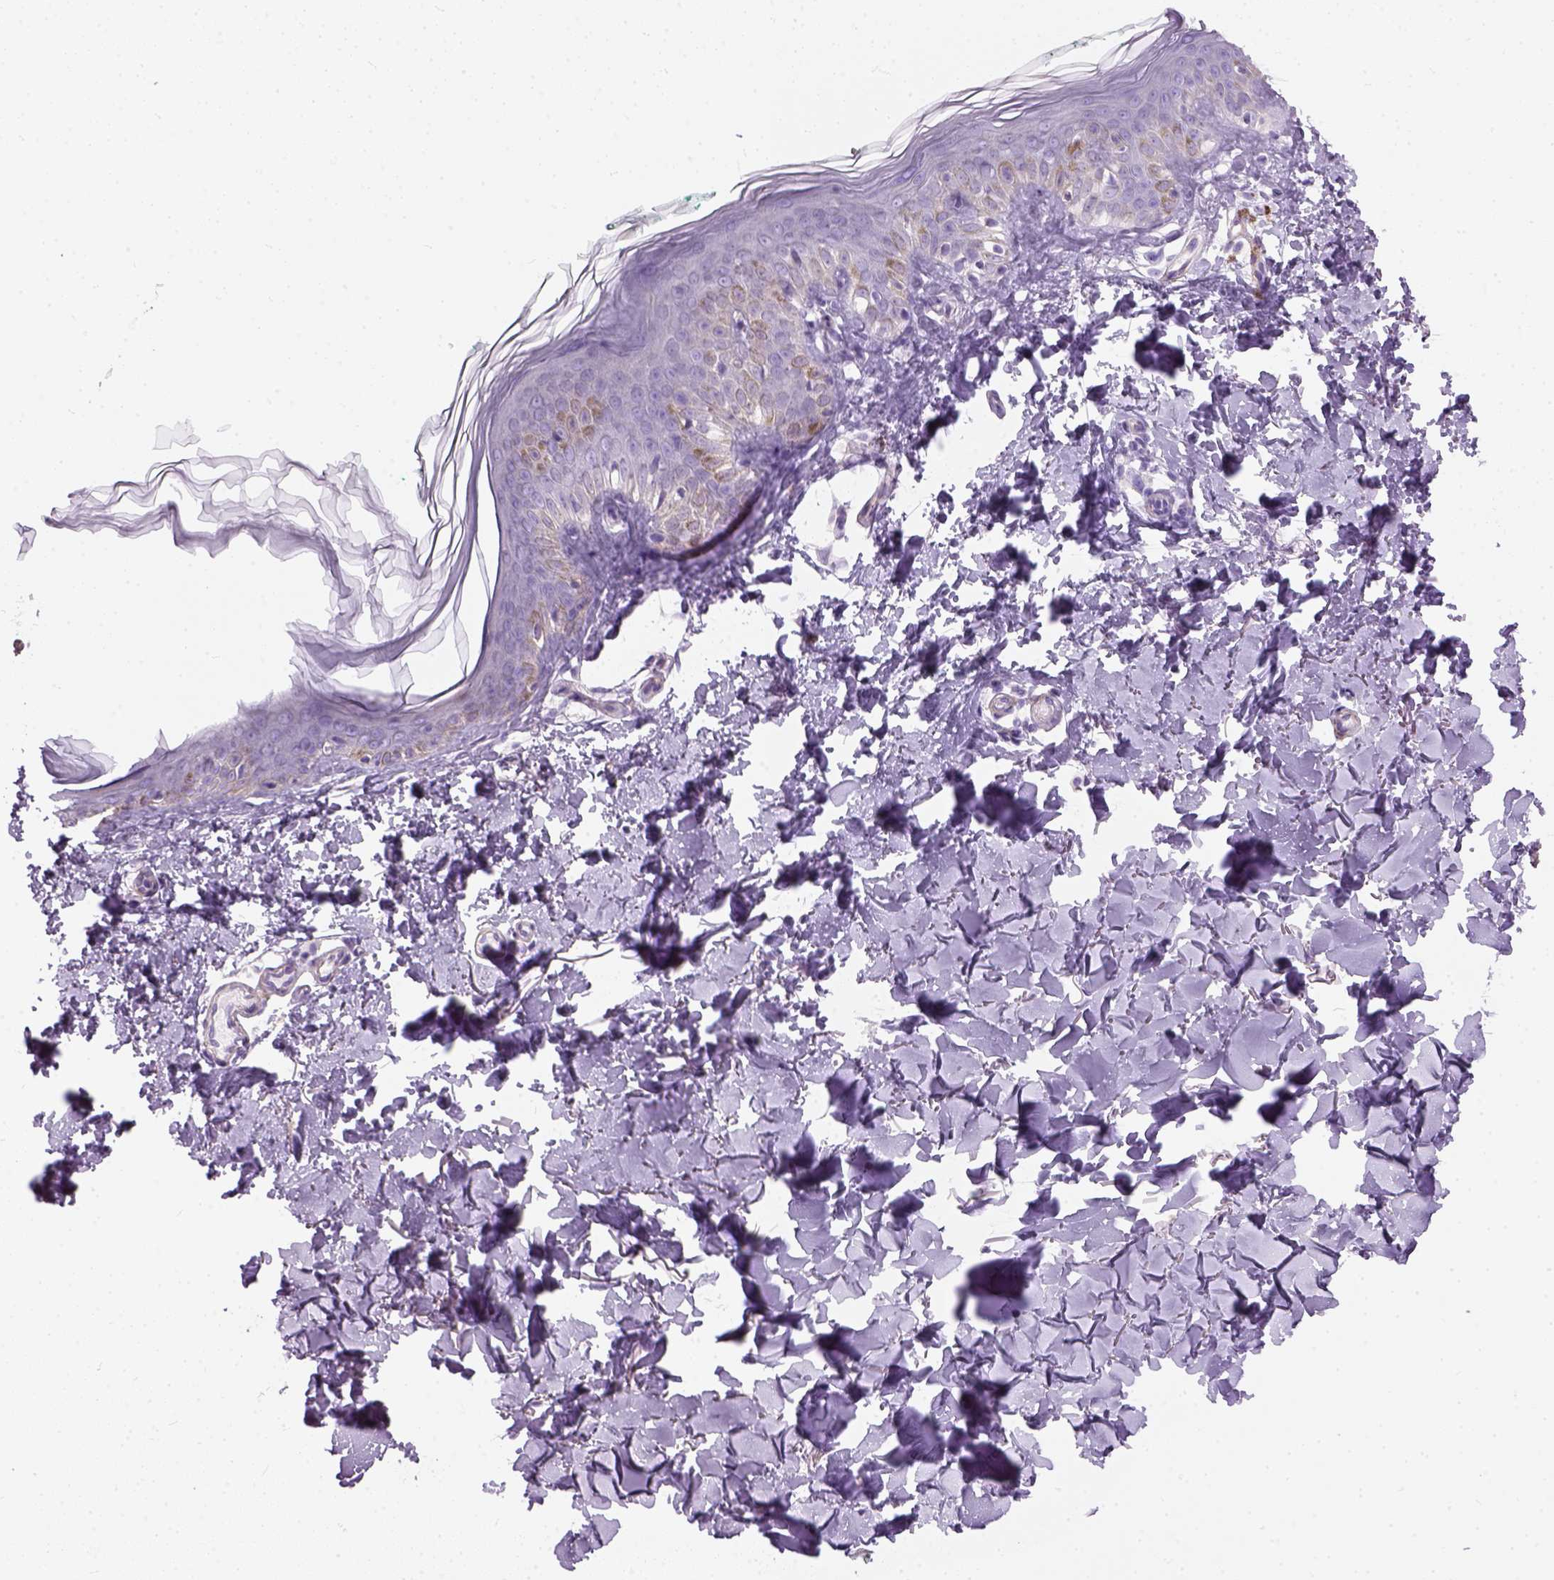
{"staining": {"intensity": "negative", "quantity": "none", "location": "none"}, "tissue": "skin", "cell_type": "Fibroblasts", "image_type": "normal", "snomed": [{"axis": "morphology", "description": "Normal tissue, NOS"}, {"axis": "topography", "description": "Skin"}, {"axis": "topography", "description": "Peripheral nerve tissue"}], "caption": "Immunohistochemistry of normal human skin exhibits no expression in fibroblasts.", "gene": "FAM161A", "patient": {"sex": "female", "age": 45}}